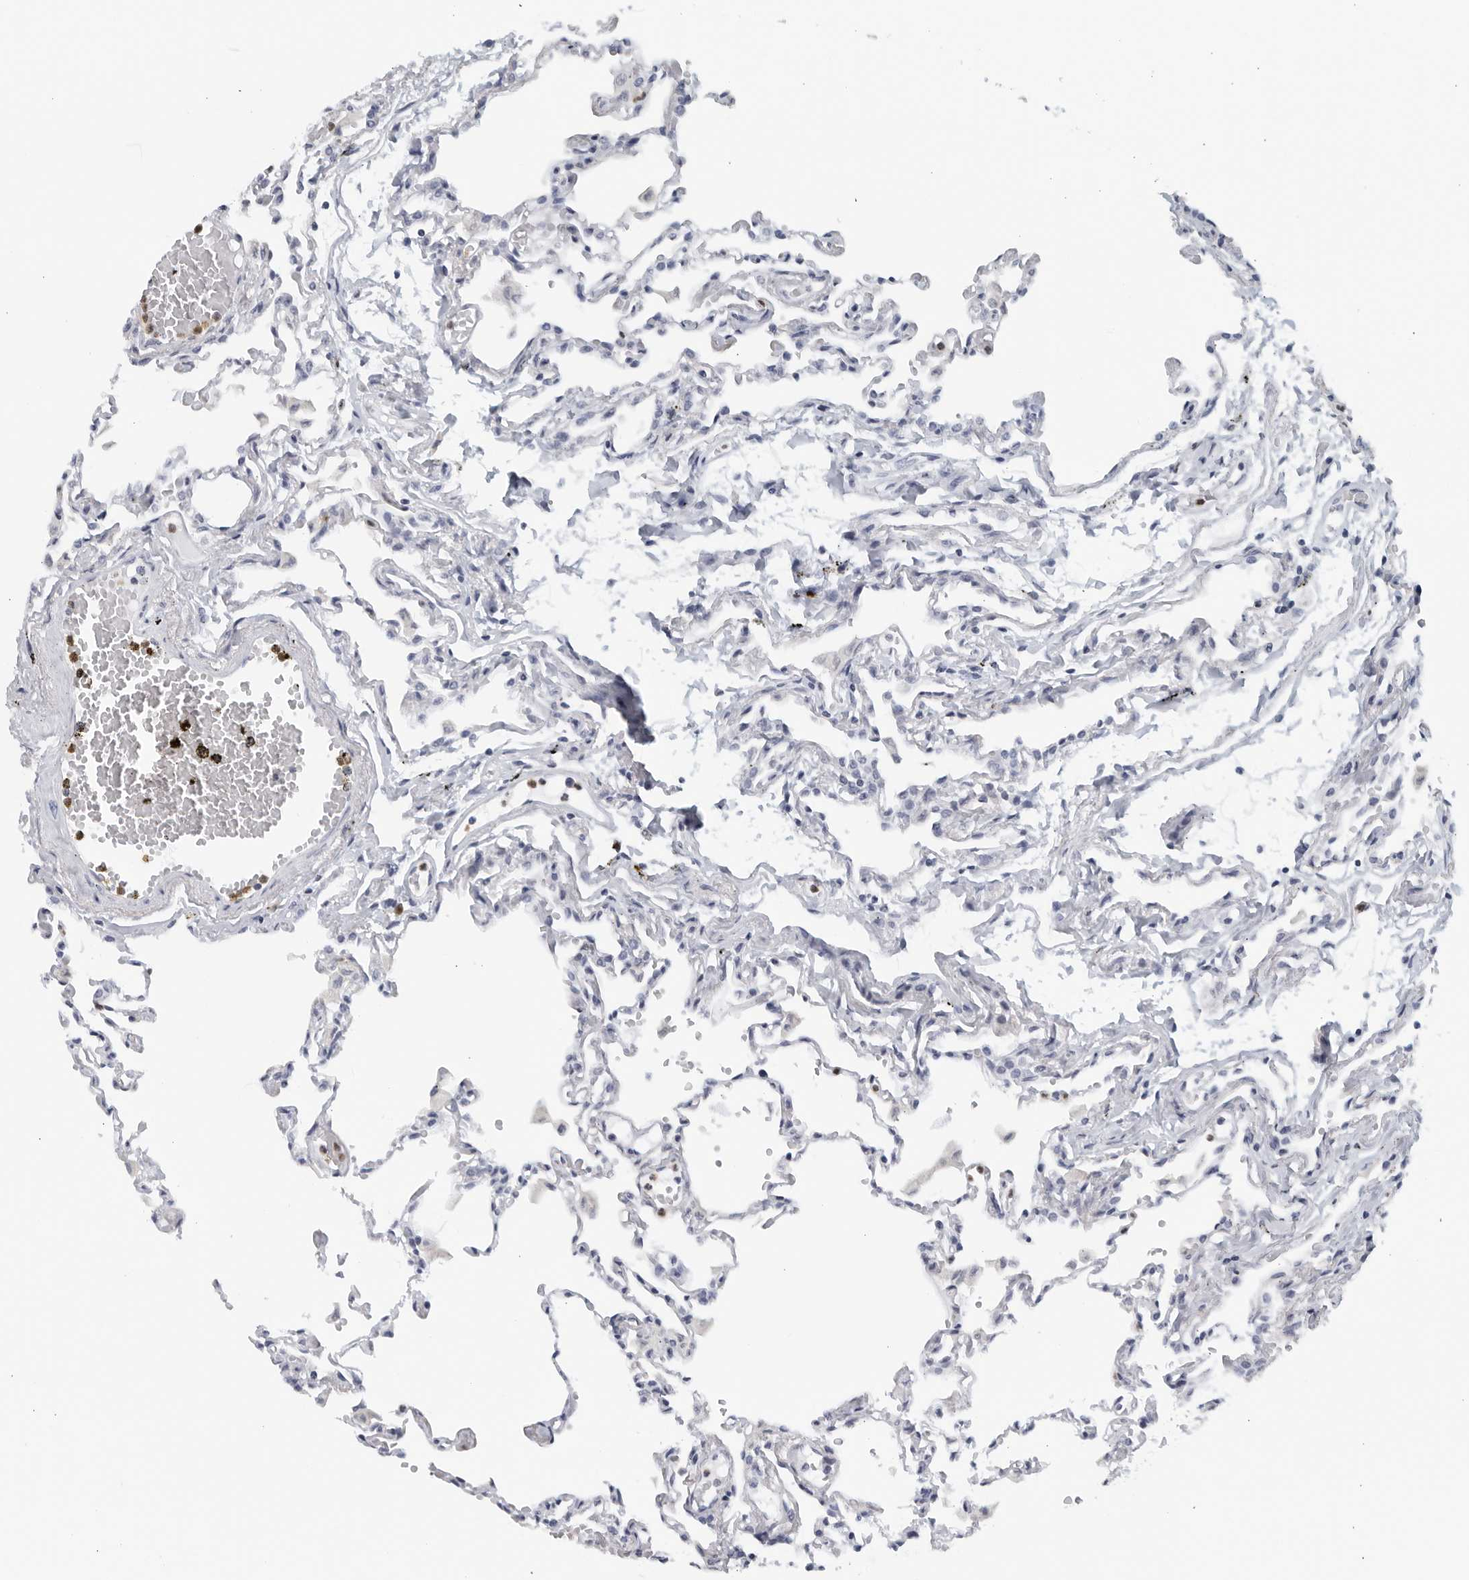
{"staining": {"intensity": "negative", "quantity": "none", "location": "none"}, "tissue": "lung", "cell_type": "Alveolar cells", "image_type": "normal", "snomed": [{"axis": "morphology", "description": "Normal tissue, NOS"}, {"axis": "topography", "description": "Bronchus"}, {"axis": "topography", "description": "Lung"}], "caption": "An immunohistochemistry photomicrograph of normal lung is shown. There is no staining in alveolar cells of lung.", "gene": "KLK7", "patient": {"sex": "female", "age": 49}}